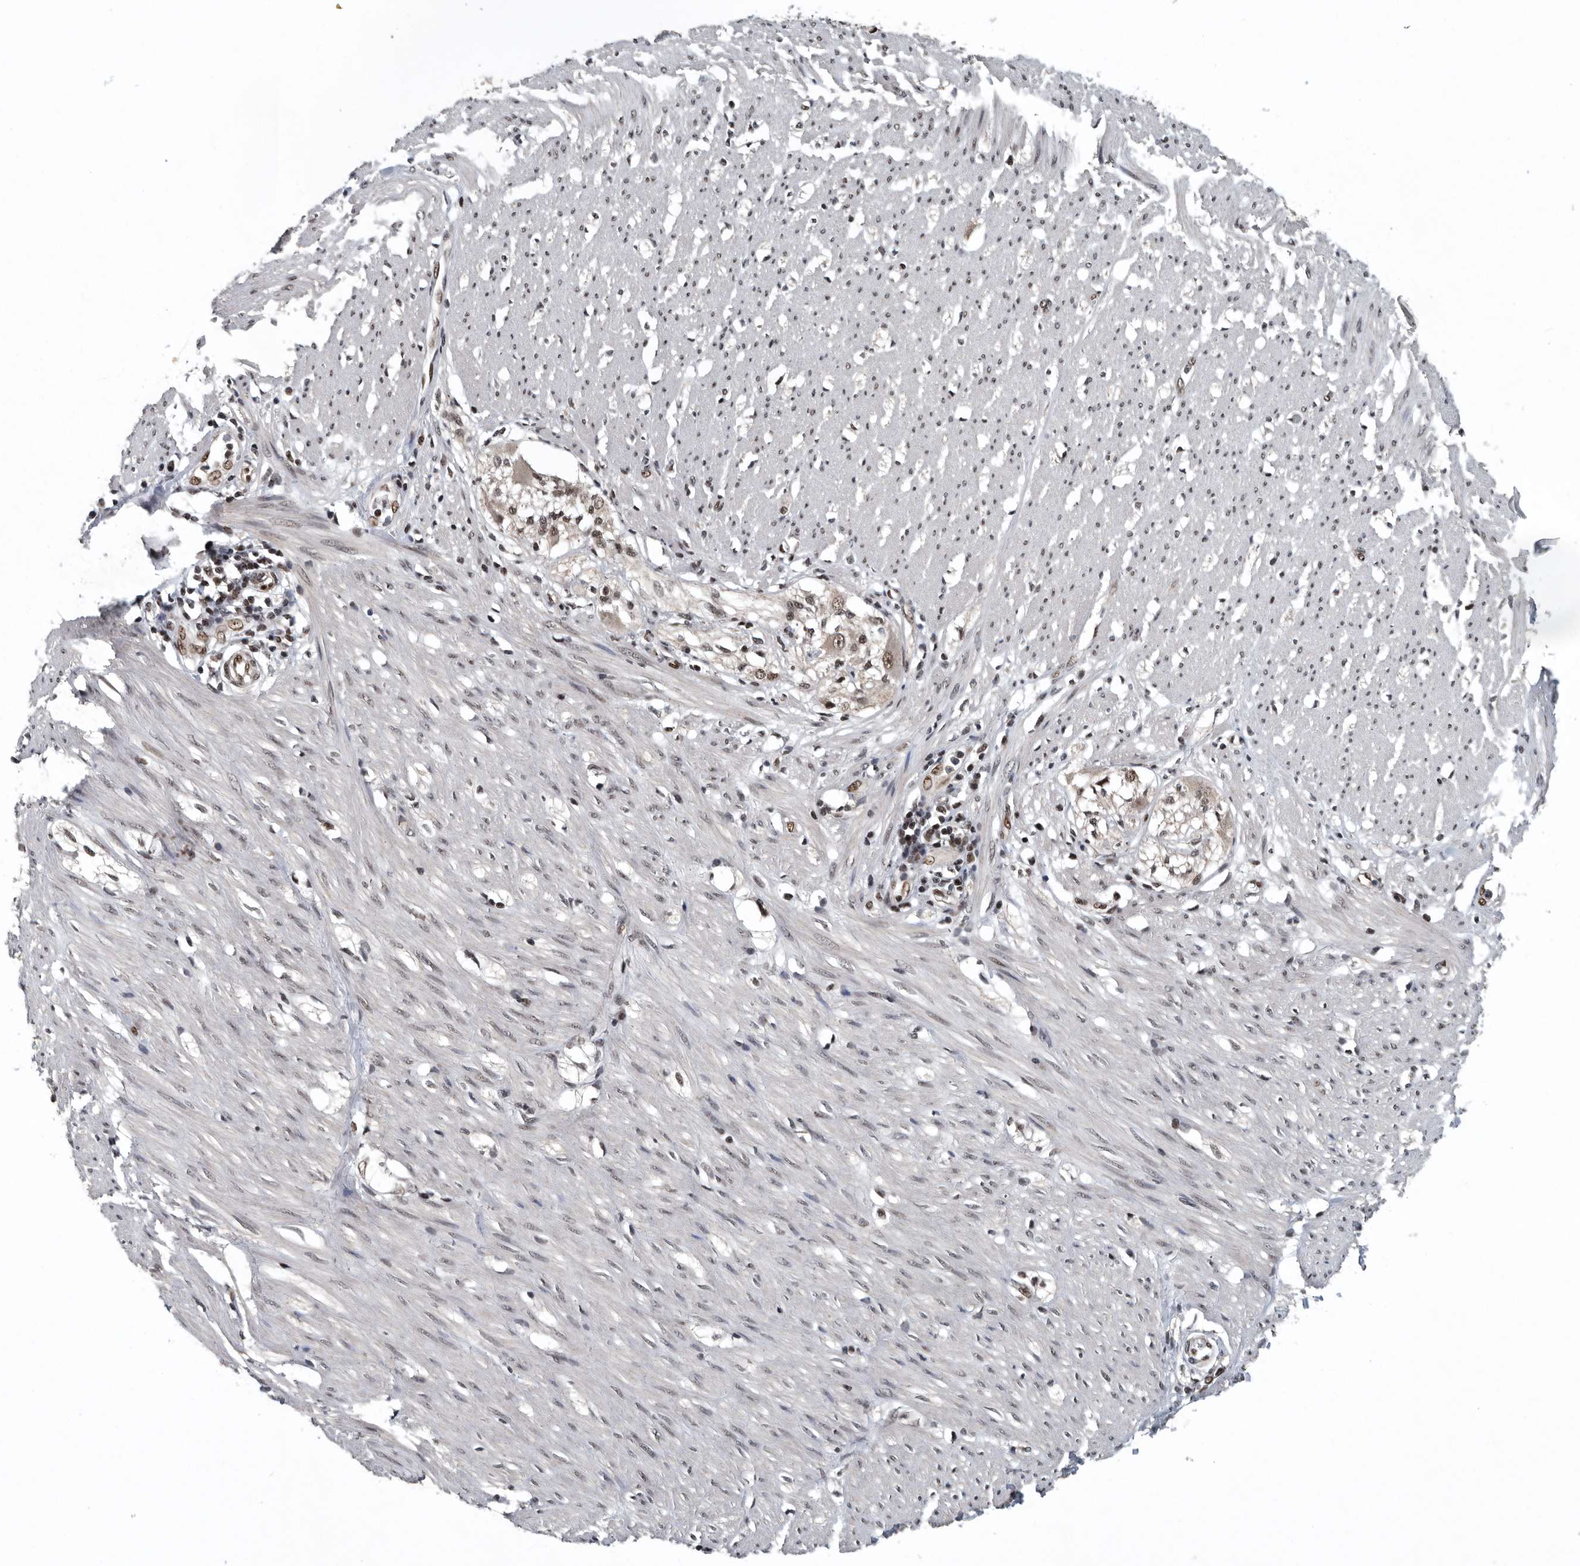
{"staining": {"intensity": "strong", "quantity": ">75%", "location": "nuclear"}, "tissue": "smooth muscle", "cell_type": "Smooth muscle cells", "image_type": "normal", "snomed": [{"axis": "morphology", "description": "Normal tissue, NOS"}, {"axis": "morphology", "description": "Adenocarcinoma, NOS"}, {"axis": "topography", "description": "Colon"}, {"axis": "topography", "description": "Peripheral nerve tissue"}], "caption": "The histopathology image exhibits a brown stain indicating the presence of a protein in the nuclear of smooth muscle cells in smooth muscle.", "gene": "SENP7", "patient": {"sex": "male", "age": 14}}